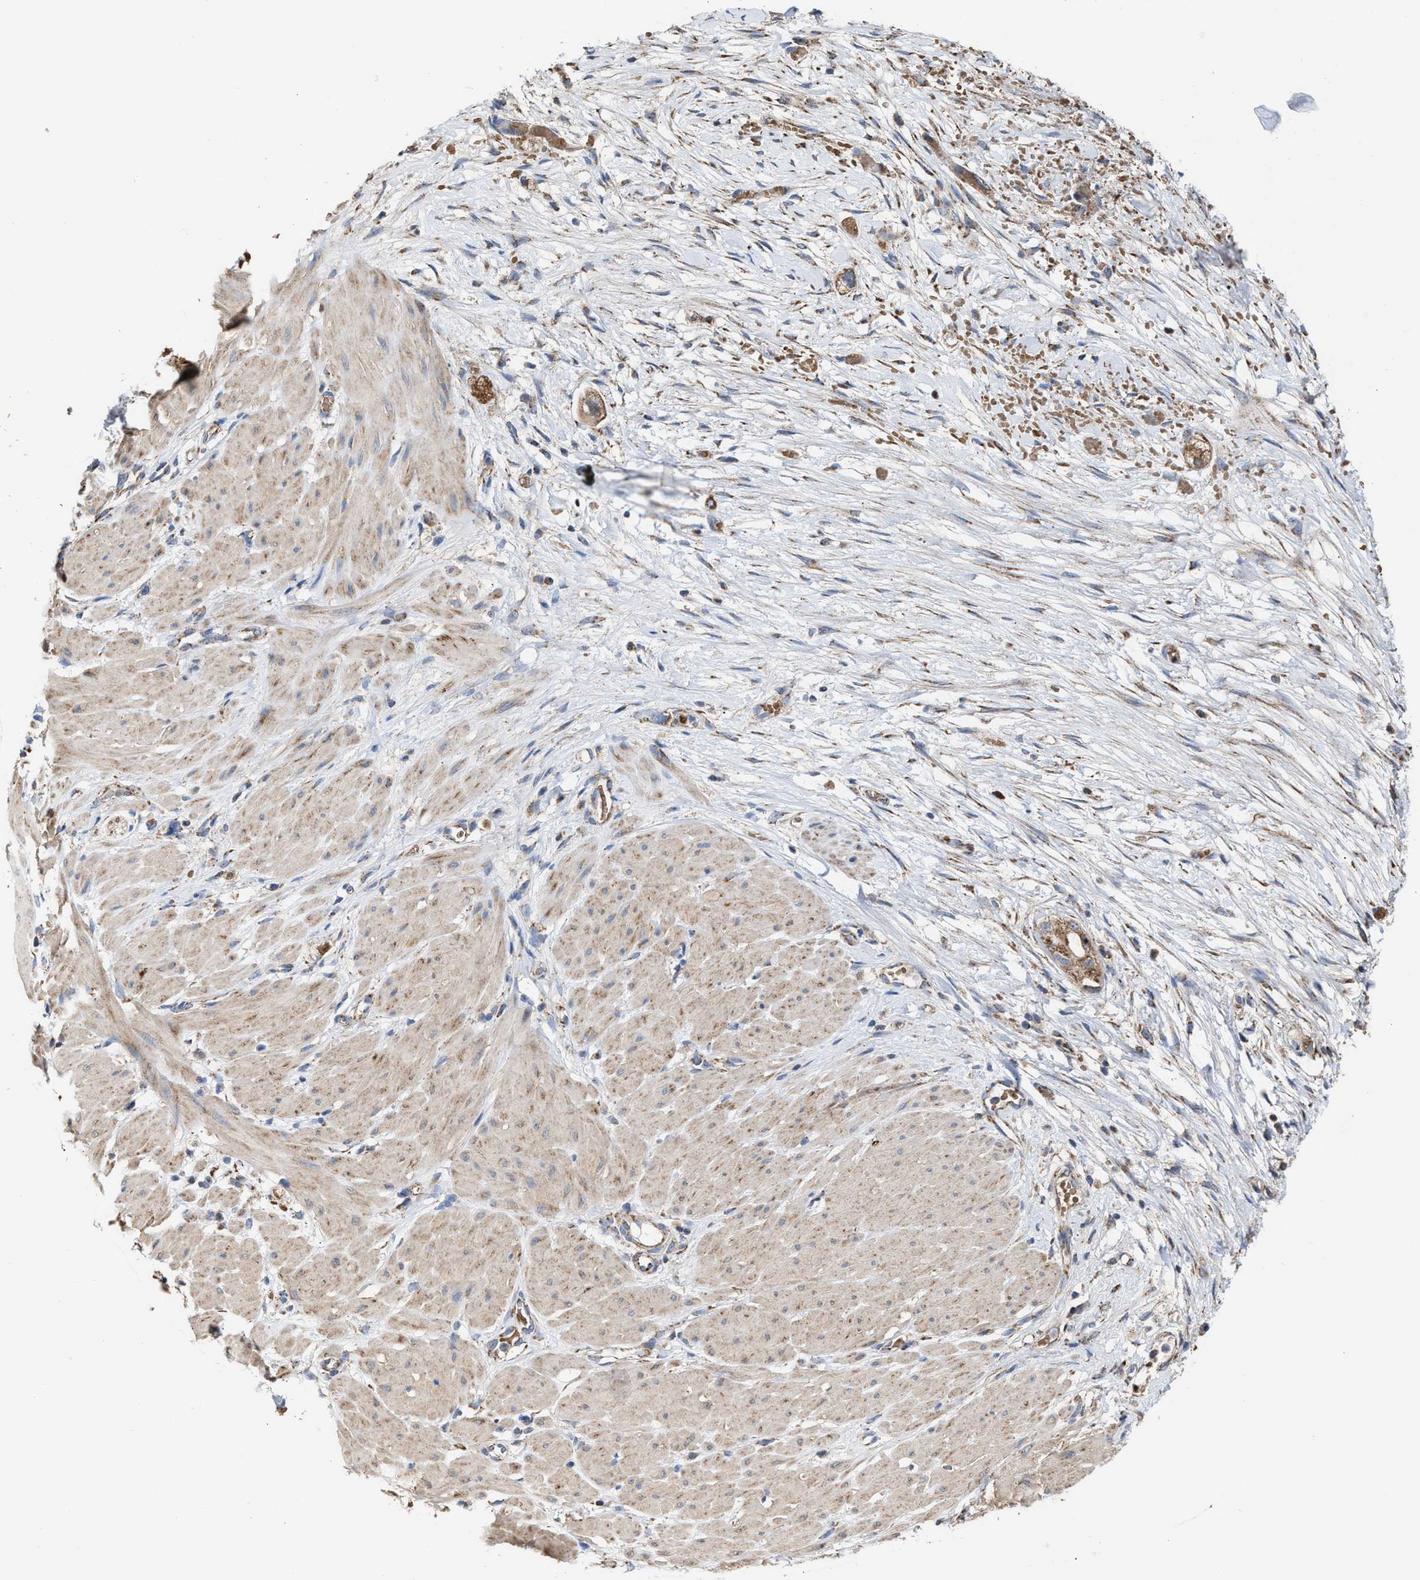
{"staining": {"intensity": "moderate", "quantity": ">75%", "location": "cytoplasmic/membranous"}, "tissue": "stomach cancer", "cell_type": "Tumor cells", "image_type": "cancer", "snomed": [{"axis": "morphology", "description": "Adenocarcinoma, NOS"}, {"axis": "topography", "description": "Stomach"}, {"axis": "topography", "description": "Stomach, lower"}], "caption": "Immunohistochemistry photomicrograph of neoplastic tissue: human stomach cancer (adenocarcinoma) stained using immunohistochemistry displays medium levels of moderate protein expression localized specifically in the cytoplasmic/membranous of tumor cells, appearing as a cytoplasmic/membranous brown color.", "gene": "MECR", "patient": {"sex": "female", "age": 48}}